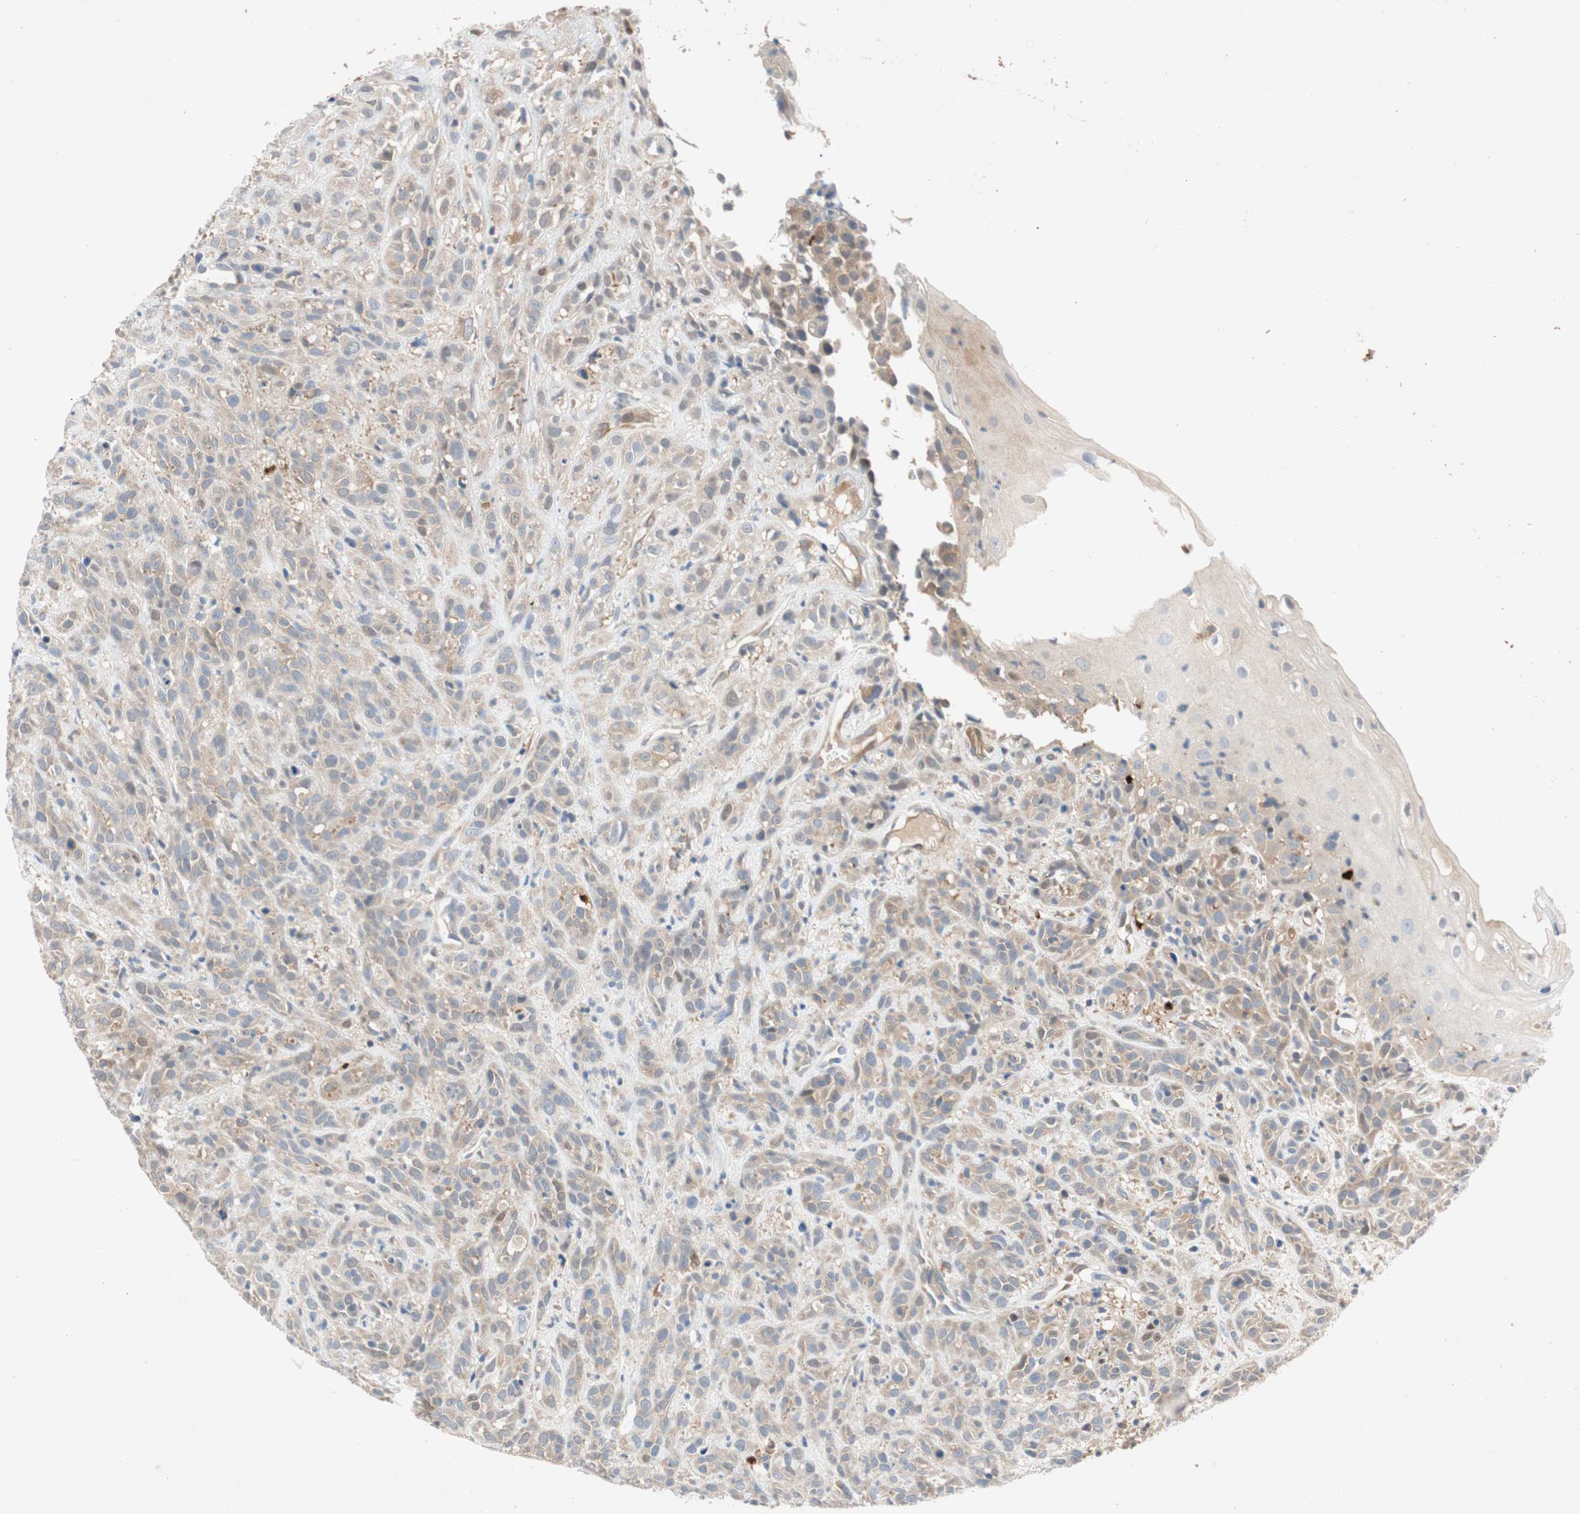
{"staining": {"intensity": "weak", "quantity": "25%-75%", "location": "cytoplasmic/membranous"}, "tissue": "head and neck cancer", "cell_type": "Tumor cells", "image_type": "cancer", "snomed": [{"axis": "morphology", "description": "Normal tissue, NOS"}, {"axis": "morphology", "description": "Squamous cell carcinoma, NOS"}, {"axis": "topography", "description": "Cartilage tissue"}, {"axis": "topography", "description": "Head-Neck"}], "caption": "Protein analysis of squamous cell carcinoma (head and neck) tissue reveals weak cytoplasmic/membranous staining in approximately 25%-75% of tumor cells.", "gene": "RELB", "patient": {"sex": "male", "age": 62}}